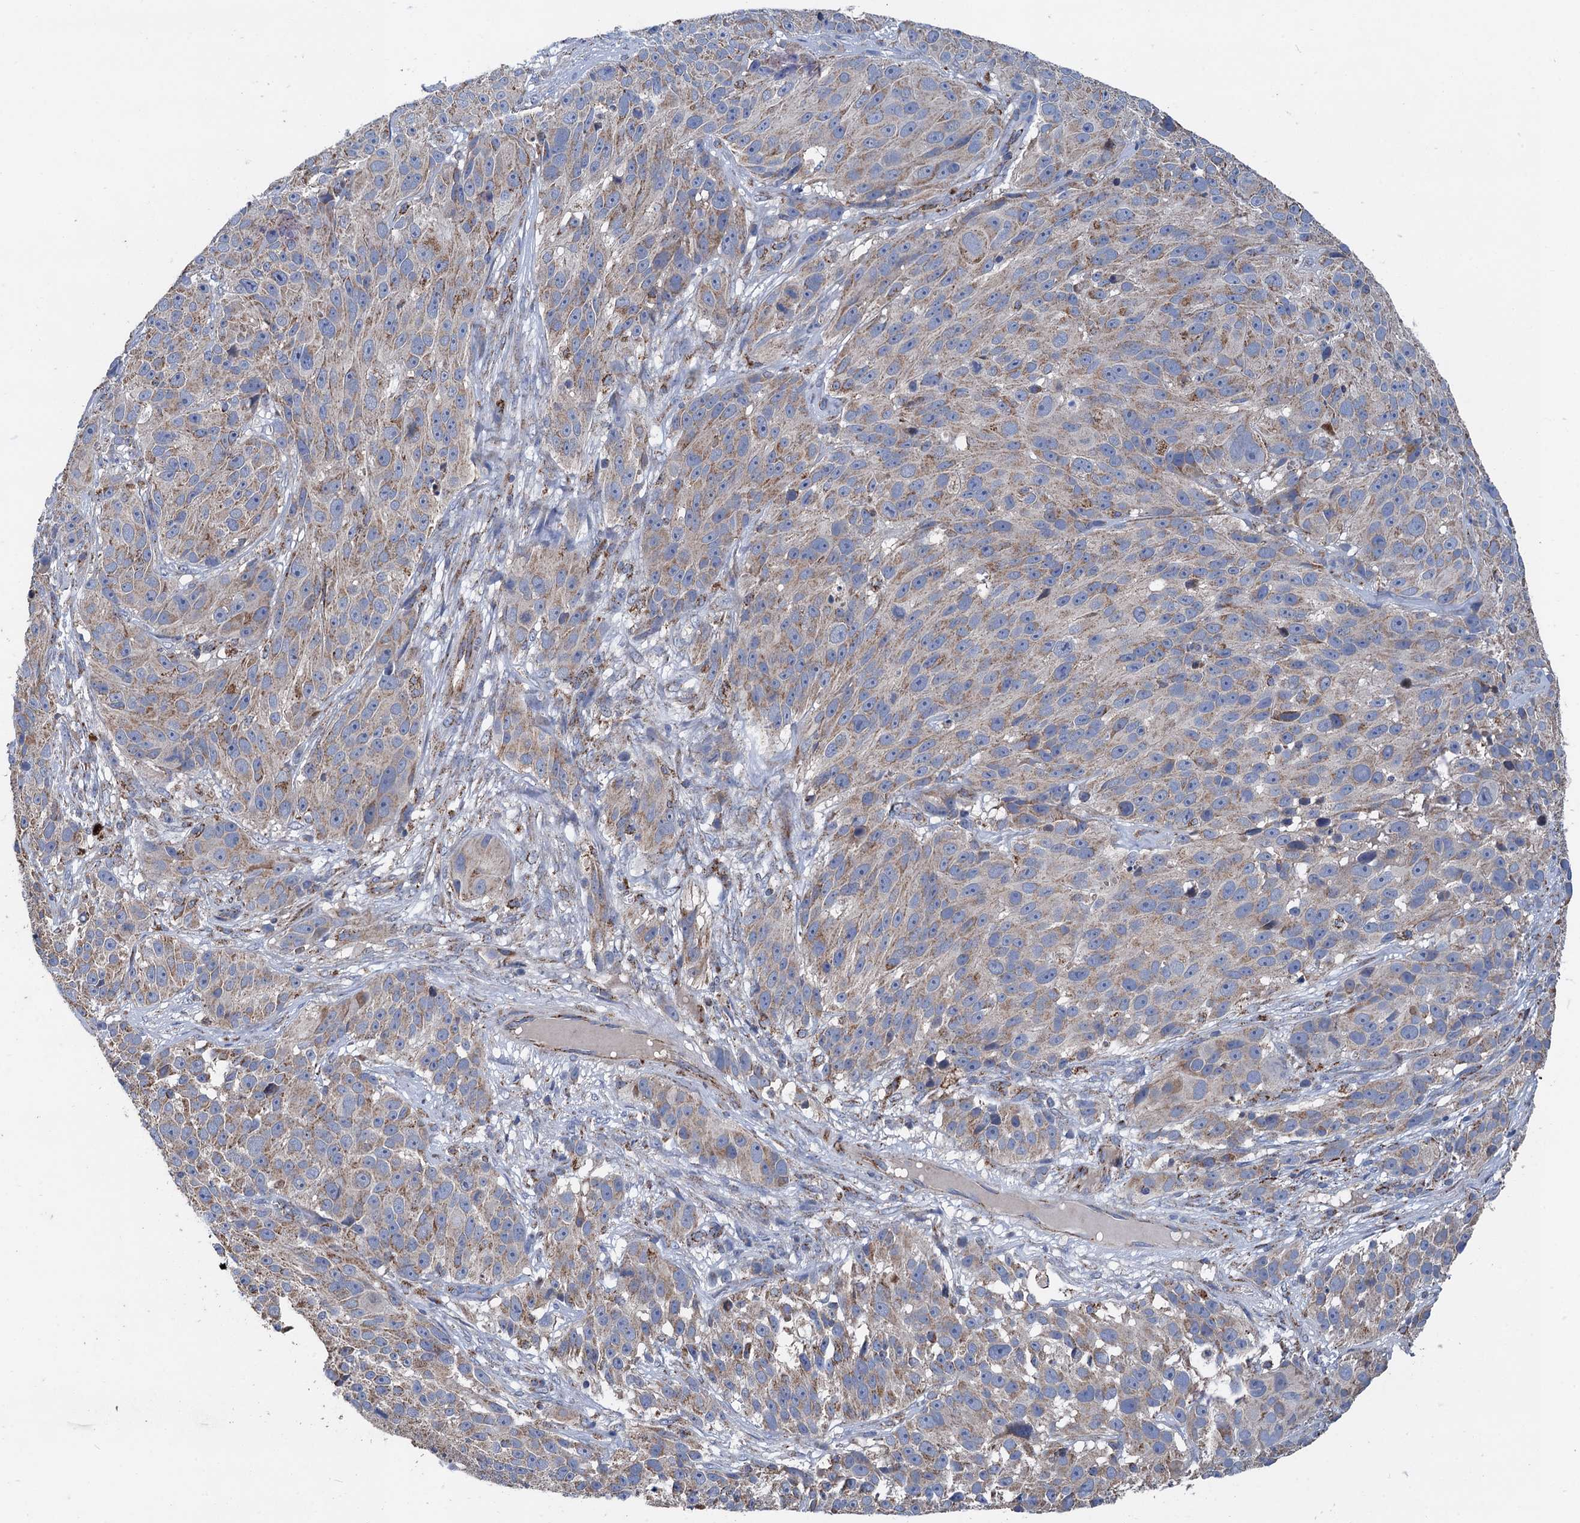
{"staining": {"intensity": "weak", "quantity": "25%-75%", "location": "cytoplasmic/membranous"}, "tissue": "melanoma", "cell_type": "Tumor cells", "image_type": "cancer", "snomed": [{"axis": "morphology", "description": "Malignant melanoma, NOS"}, {"axis": "topography", "description": "Skin"}], "caption": "Tumor cells demonstrate low levels of weak cytoplasmic/membranous expression in approximately 25%-75% of cells in human malignant melanoma.", "gene": "DGLUCY", "patient": {"sex": "male", "age": 84}}